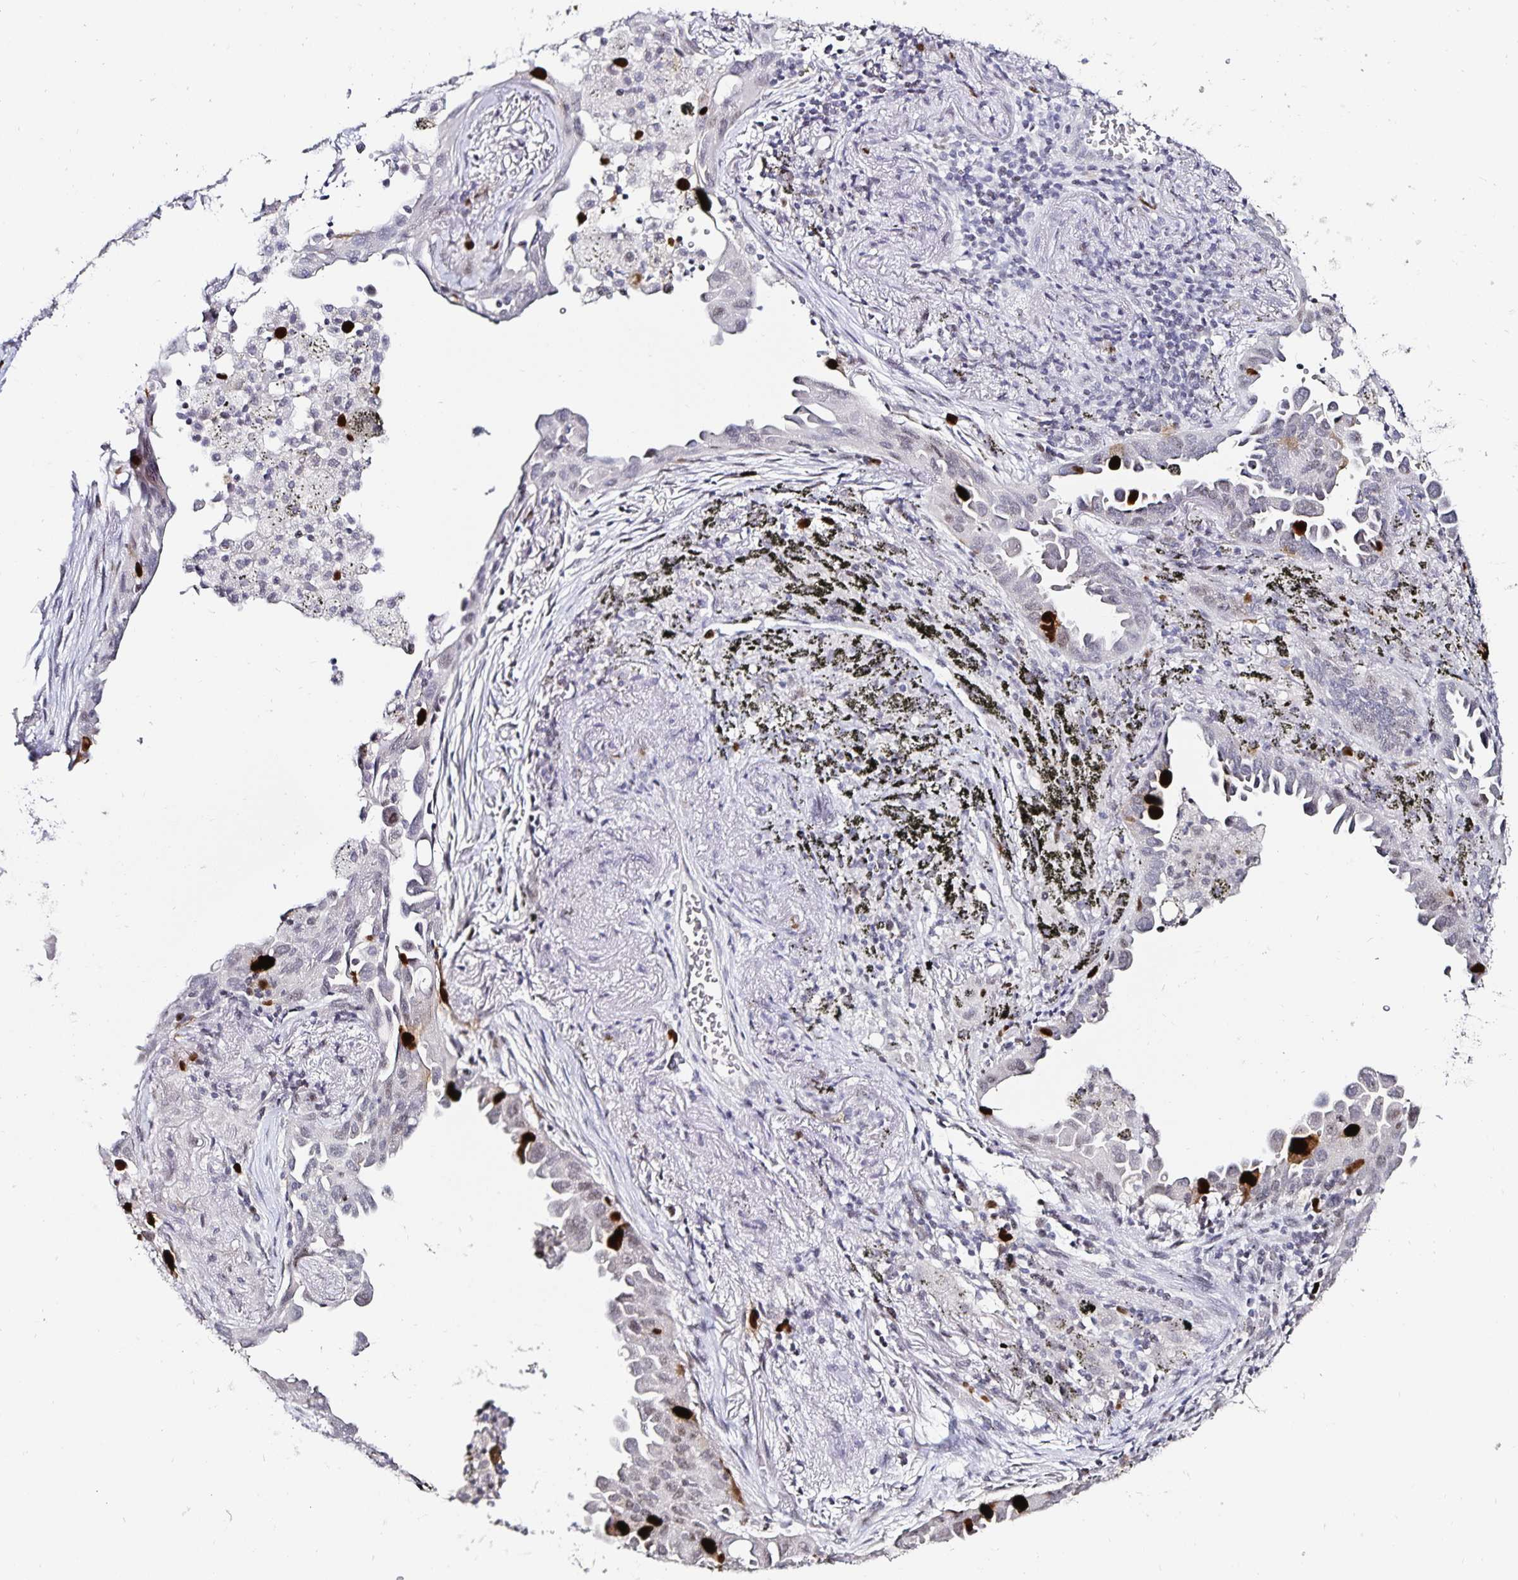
{"staining": {"intensity": "strong", "quantity": "<25%", "location": "nuclear"}, "tissue": "lung cancer", "cell_type": "Tumor cells", "image_type": "cancer", "snomed": [{"axis": "morphology", "description": "Adenocarcinoma, NOS"}, {"axis": "topography", "description": "Lung"}], "caption": "This is a micrograph of immunohistochemistry (IHC) staining of lung adenocarcinoma, which shows strong staining in the nuclear of tumor cells.", "gene": "ANLN", "patient": {"sex": "male", "age": 68}}